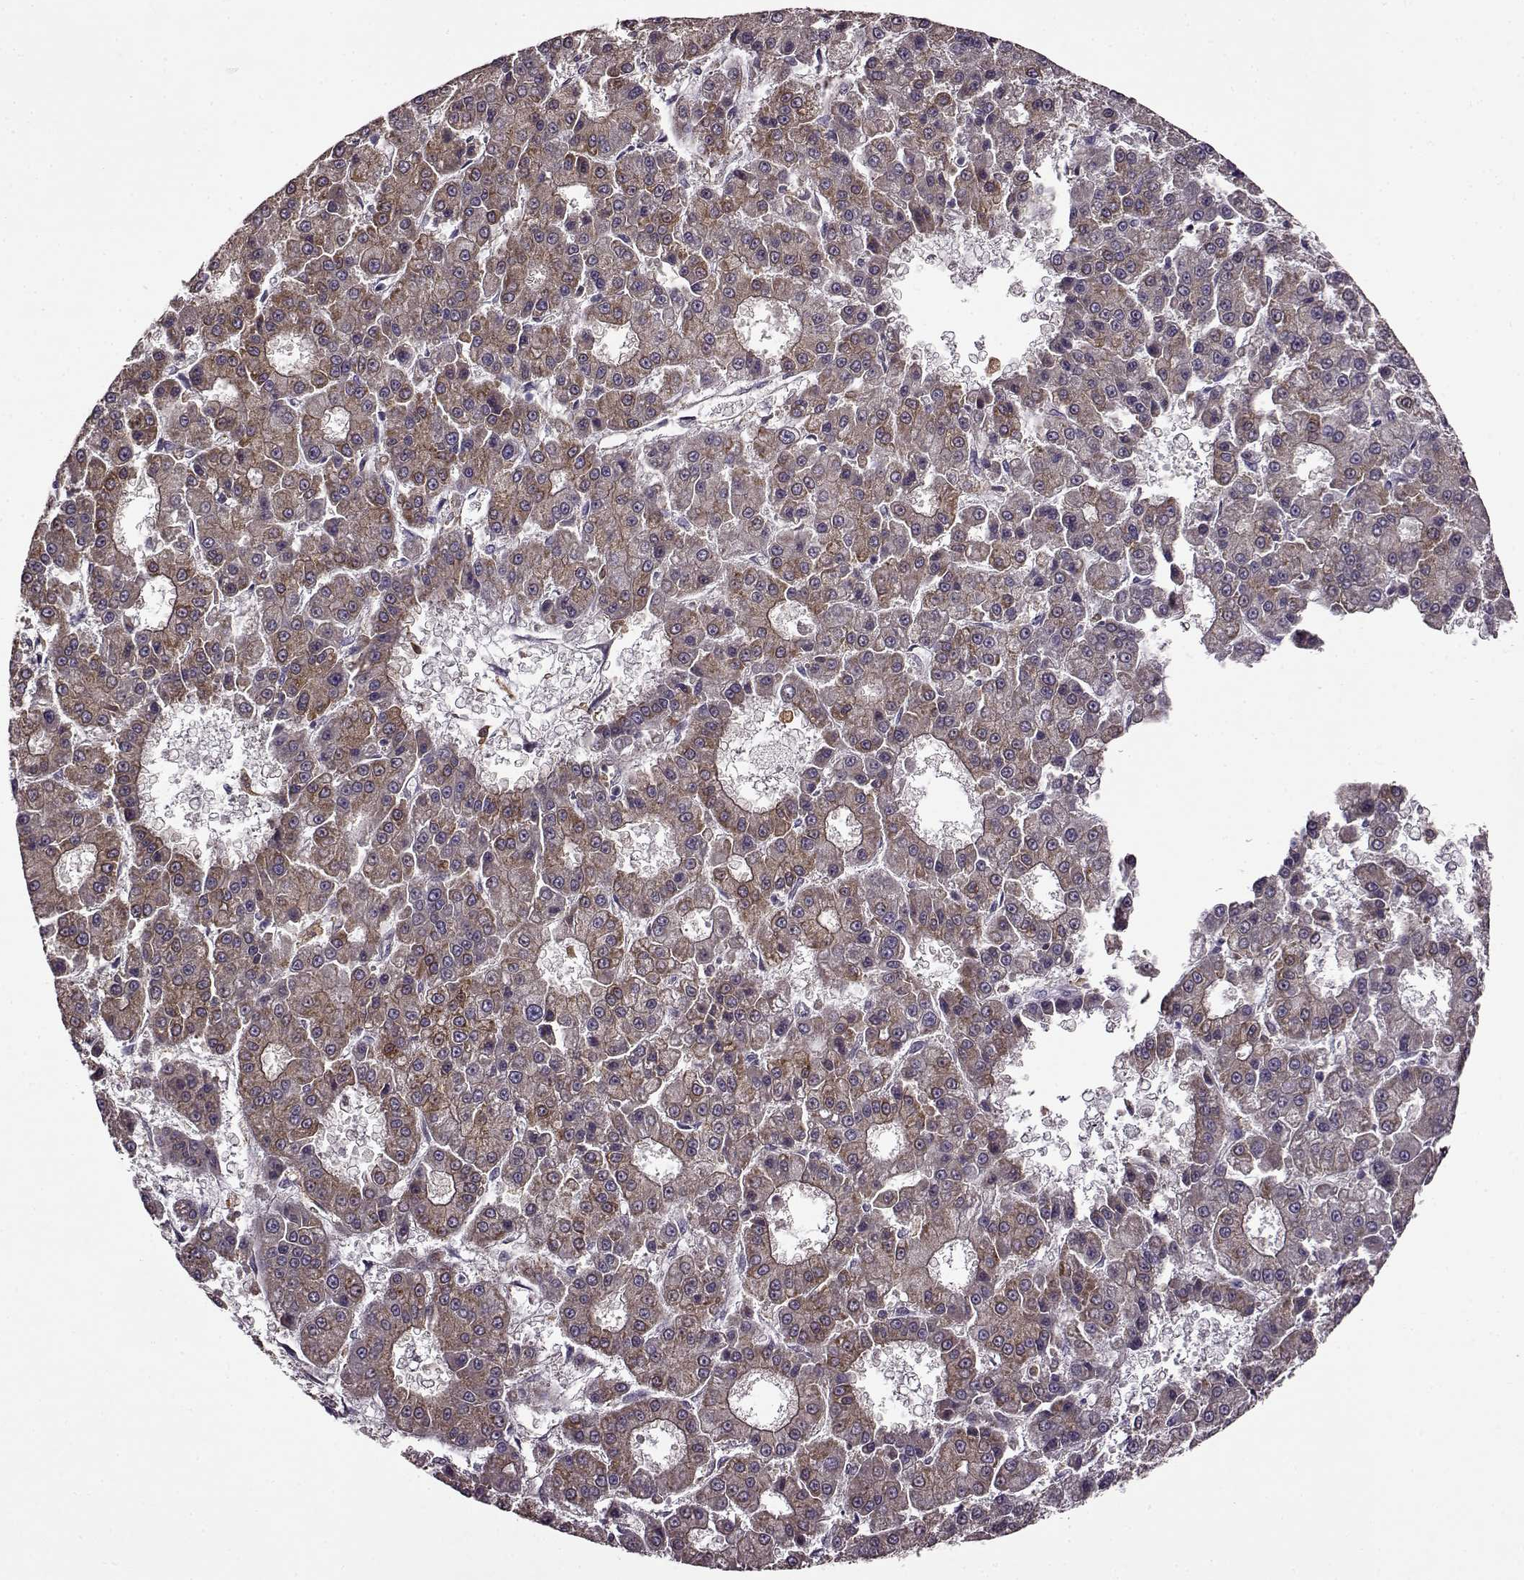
{"staining": {"intensity": "moderate", "quantity": ">75%", "location": "cytoplasmic/membranous"}, "tissue": "liver cancer", "cell_type": "Tumor cells", "image_type": "cancer", "snomed": [{"axis": "morphology", "description": "Carcinoma, Hepatocellular, NOS"}, {"axis": "topography", "description": "Liver"}], "caption": "Liver hepatocellular carcinoma stained with immunohistochemistry reveals moderate cytoplasmic/membranous staining in approximately >75% of tumor cells.", "gene": "MTSS1", "patient": {"sex": "male", "age": 70}}